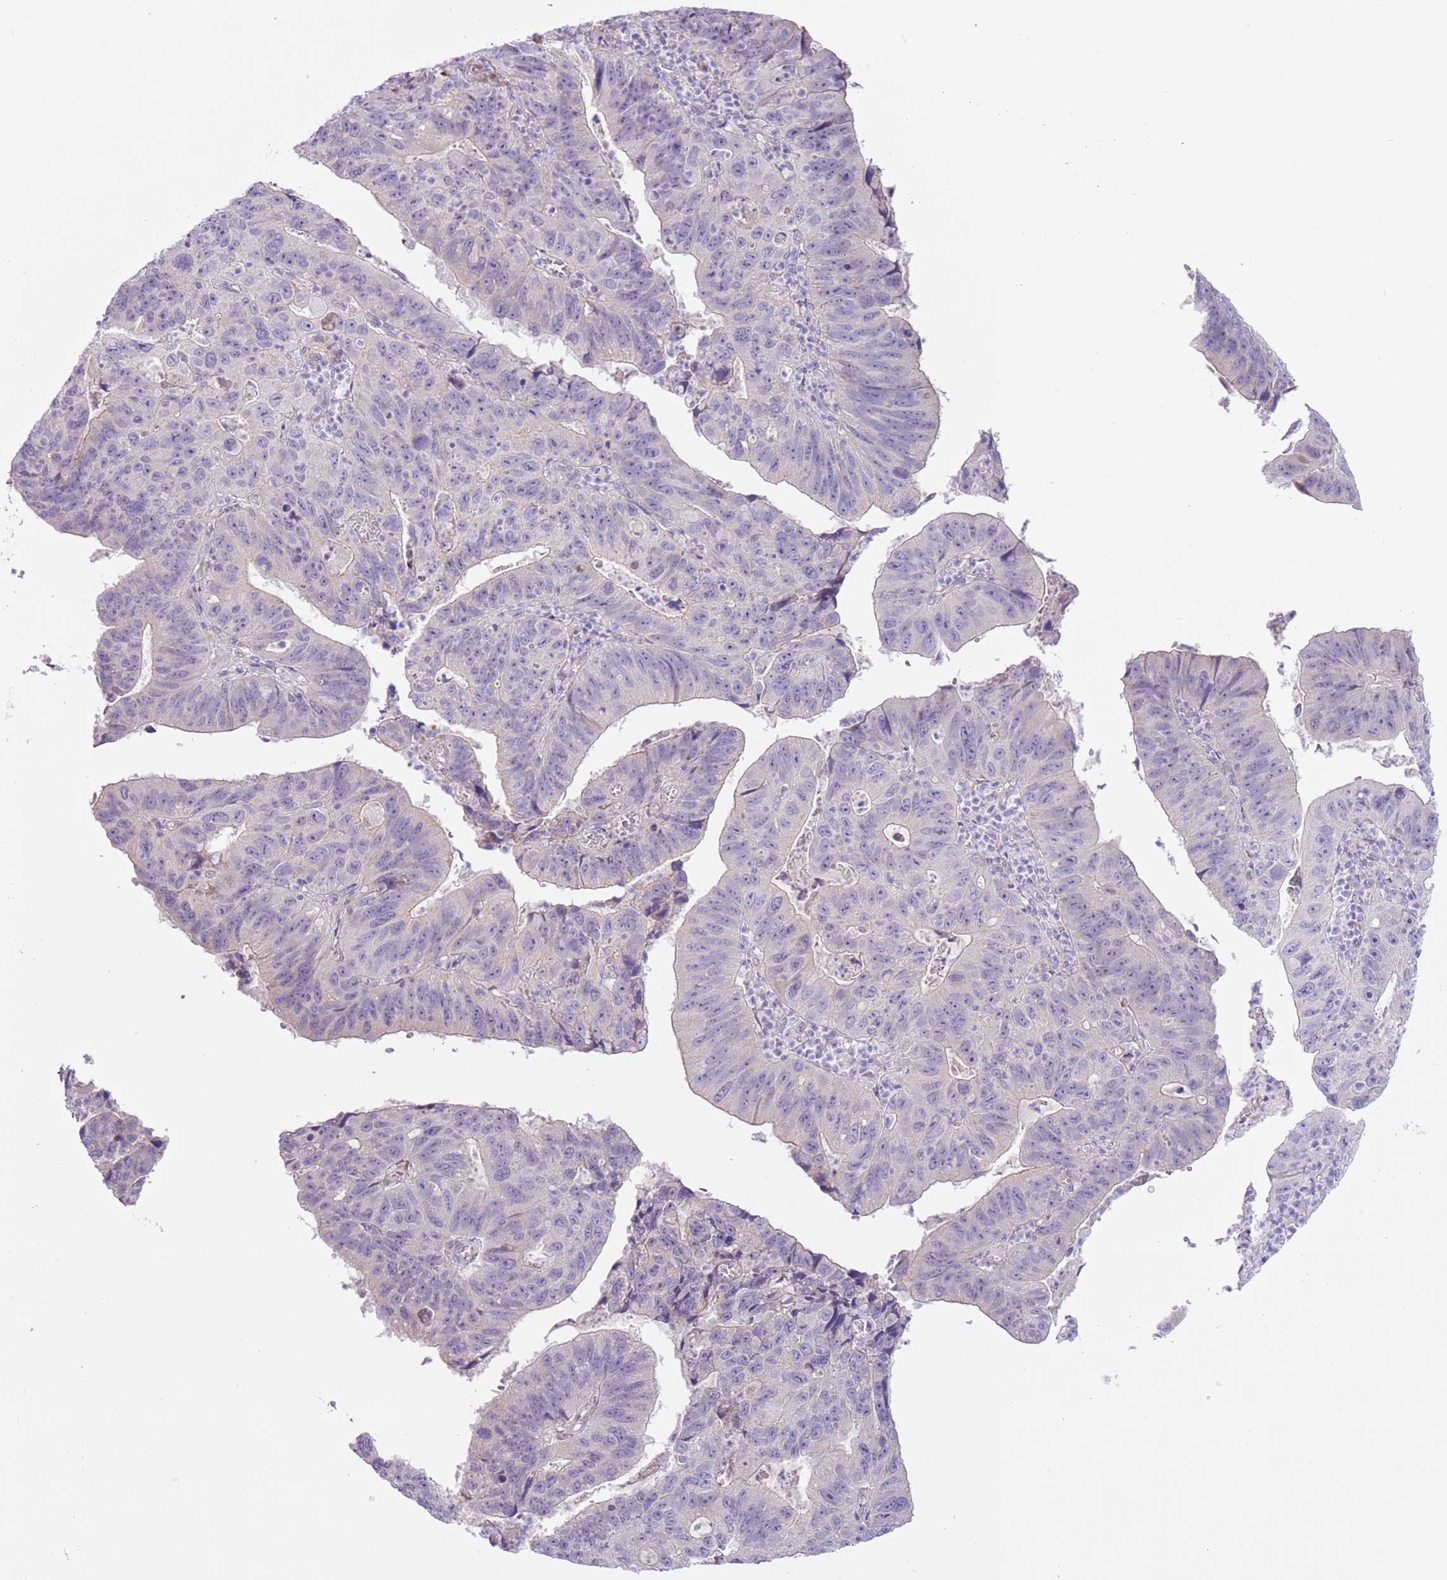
{"staining": {"intensity": "negative", "quantity": "none", "location": "none"}, "tissue": "stomach cancer", "cell_type": "Tumor cells", "image_type": "cancer", "snomed": [{"axis": "morphology", "description": "Adenocarcinoma, NOS"}, {"axis": "topography", "description": "Stomach"}], "caption": "Immunohistochemistry (IHC) of stomach cancer demonstrates no staining in tumor cells.", "gene": "MRO", "patient": {"sex": "male", "age": 59}}